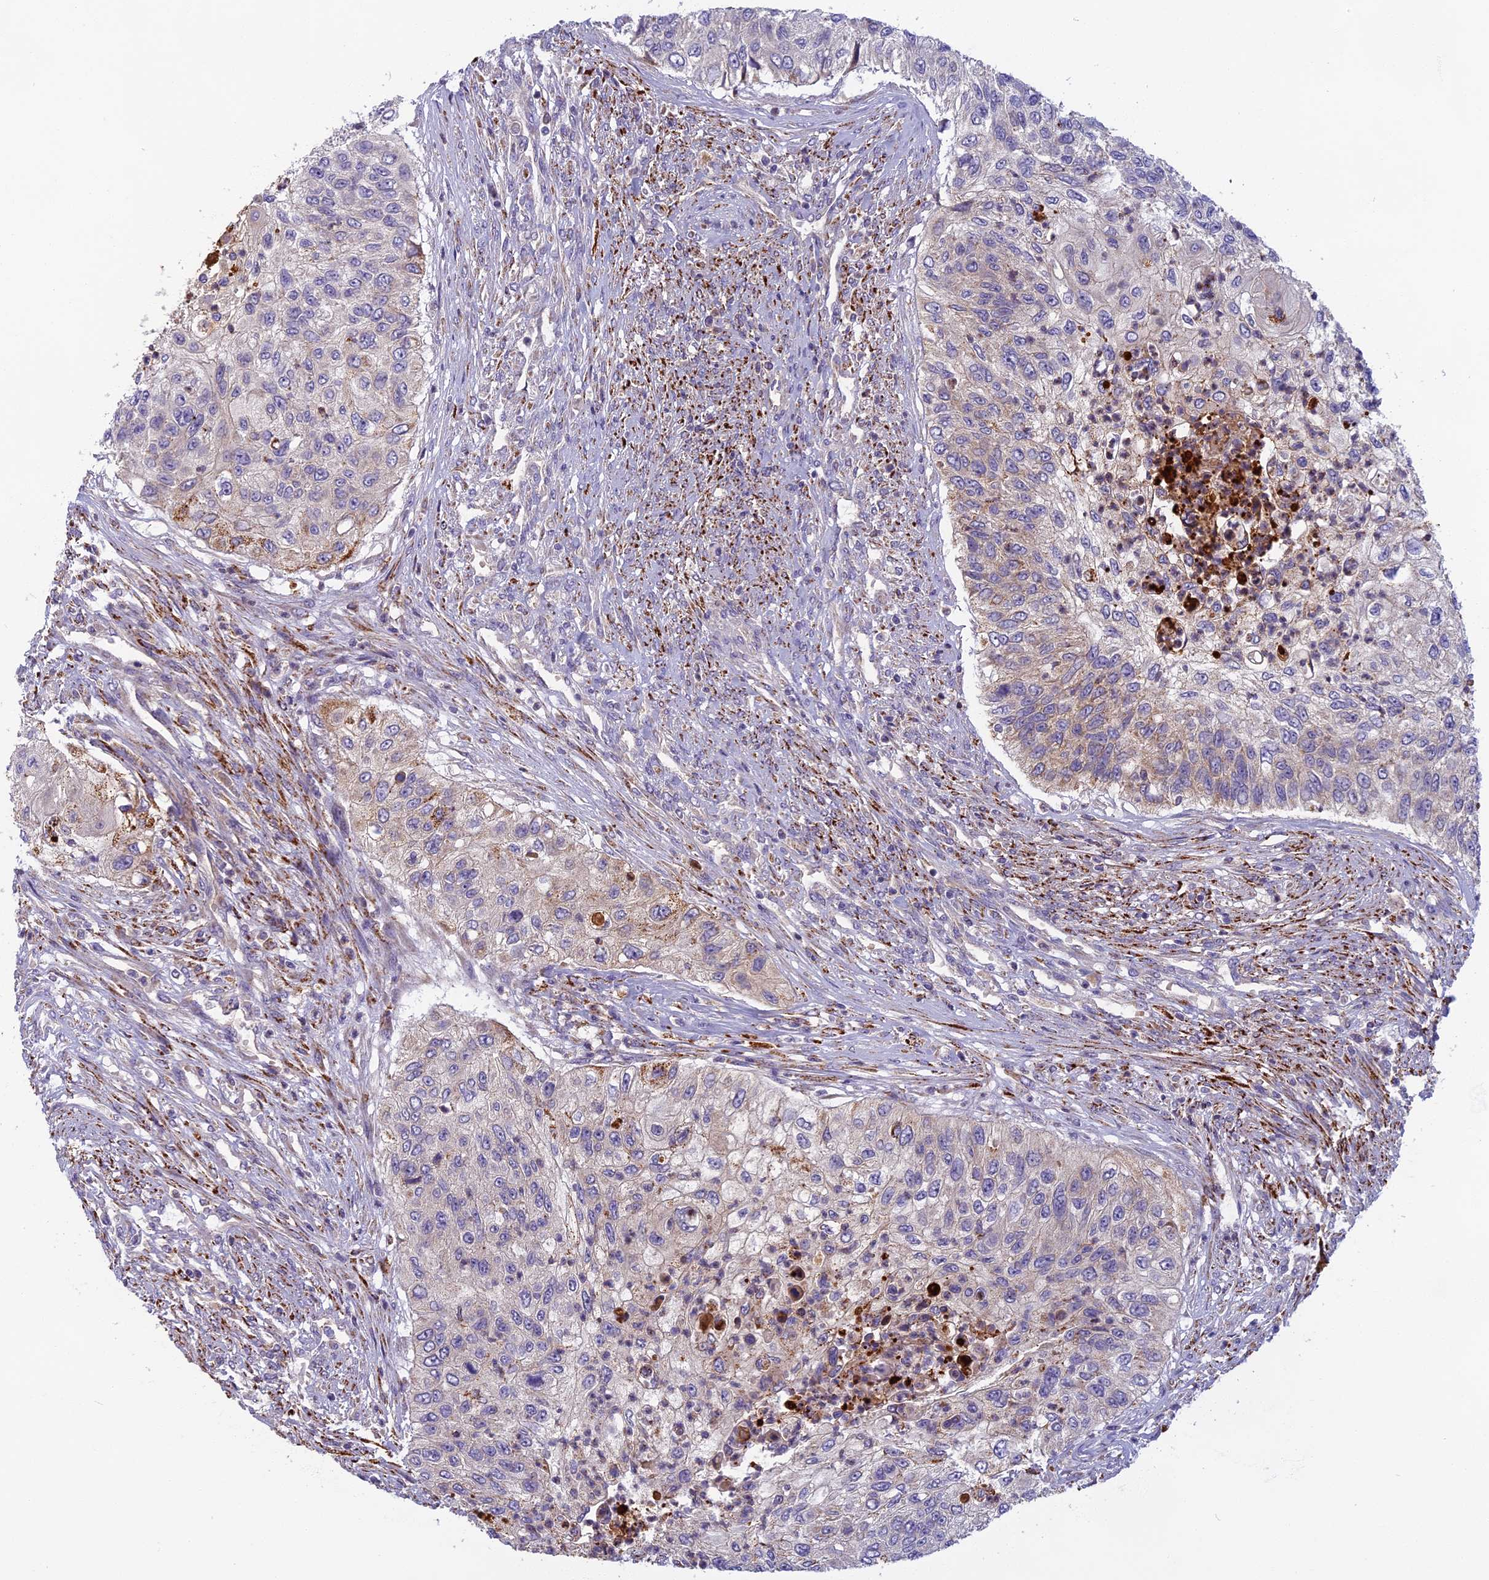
{"staining": {"intensity": "weak", "quantity": "<25%", "location": "cytoplasmic/membranous"}, "tissue": "urothelial cancer", "cell_type": "Tumor cells", "image_type": "cancer", "snomed": [{"axis": "morphology", "description": "Urothelial carcinoma, High grade"}, {"axis": "topography", "description": "Urinary bladder"}], "caption": "Image shows no protein positivity in tumor cells of urothelial cancer tissue.", "gene": "SEMA7A", "patient": {"sex": "female", "age": 60}}